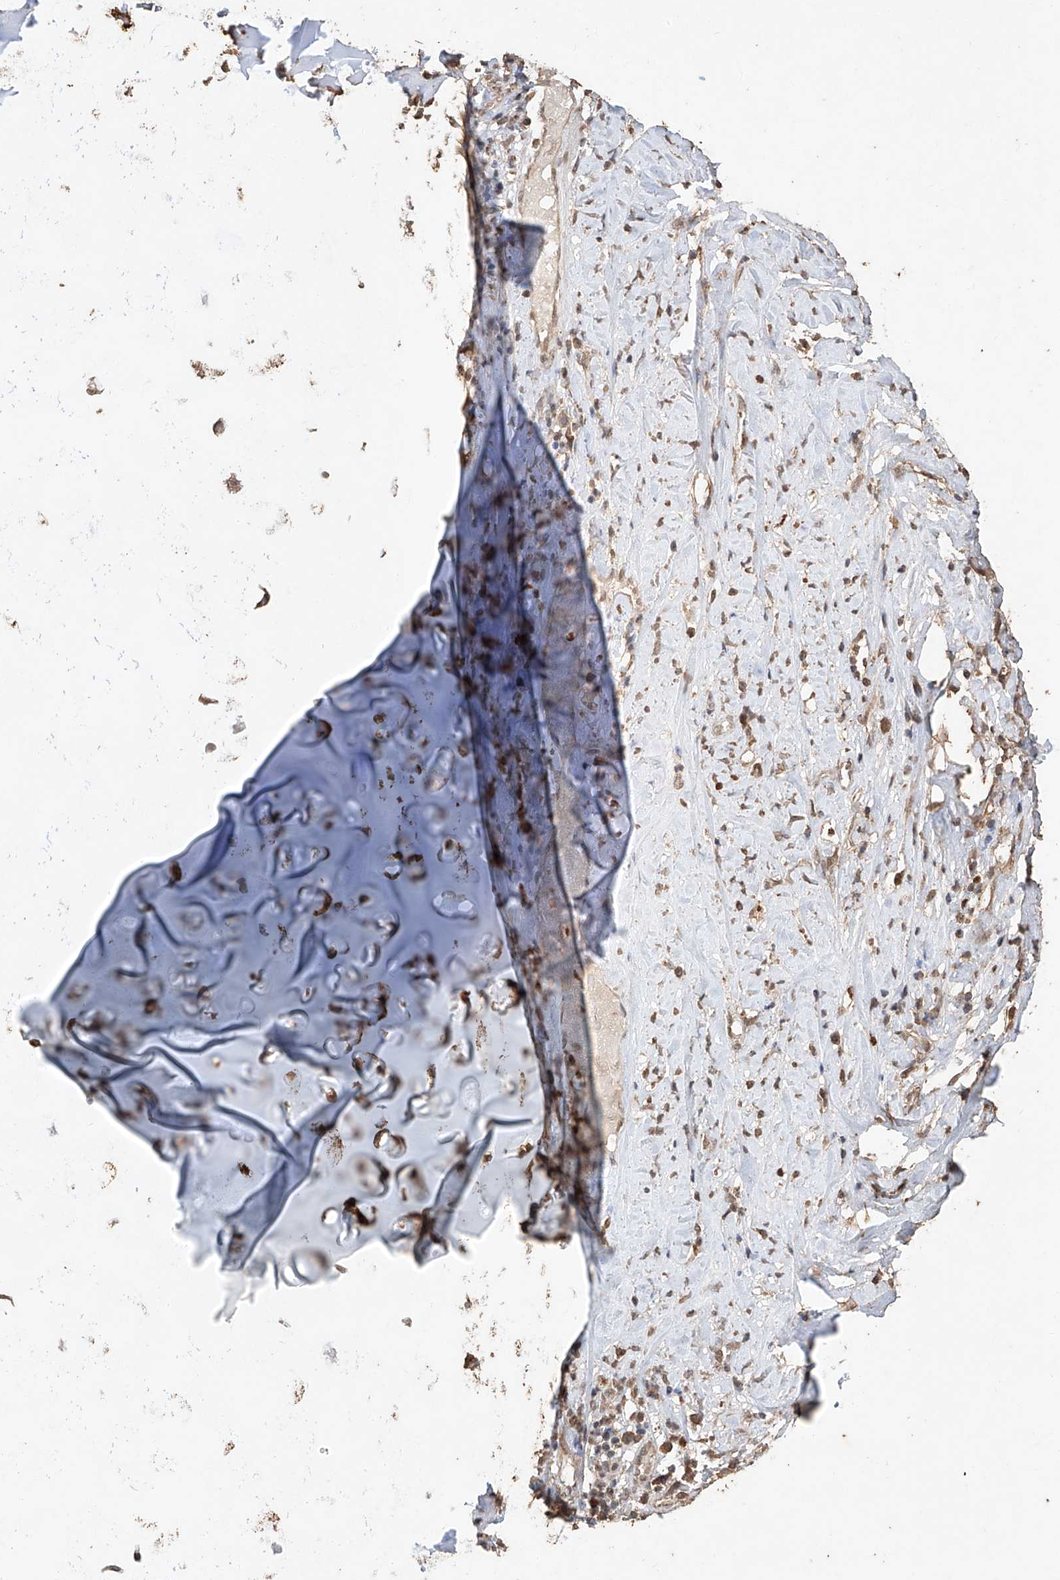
{"staining": {"intensity": "moderate", "quantity": ">75%", "location": "cytoplasmic/membranous"}, "tissue": "soft tissue", "cell_type": "Chondrocytes", "image_type": "normal", "snomed": [{"axis": "morphology", "description": "Normal tissue, NOS"}, {"axis": "morphology", "description": "Basal cell carcinoma"}, {"axis": "topography", "description": "Cartilage tissue"}, {"axis": "topography", "description": "Nasopharynx"}, {"axis": "topography", "description": "Oral tissue"}], "caption": "A histopathology image of soft tissue stained for a protein exhibits moderate cytoplasmic/membranous brown staining in chondrocytes. (DAB (3,3'-diaminobenzidine) IHC with brightfield microscopy, high magnification).", "gene": "ELOVL1", "patient": {"sex": "female", "age": 77}}